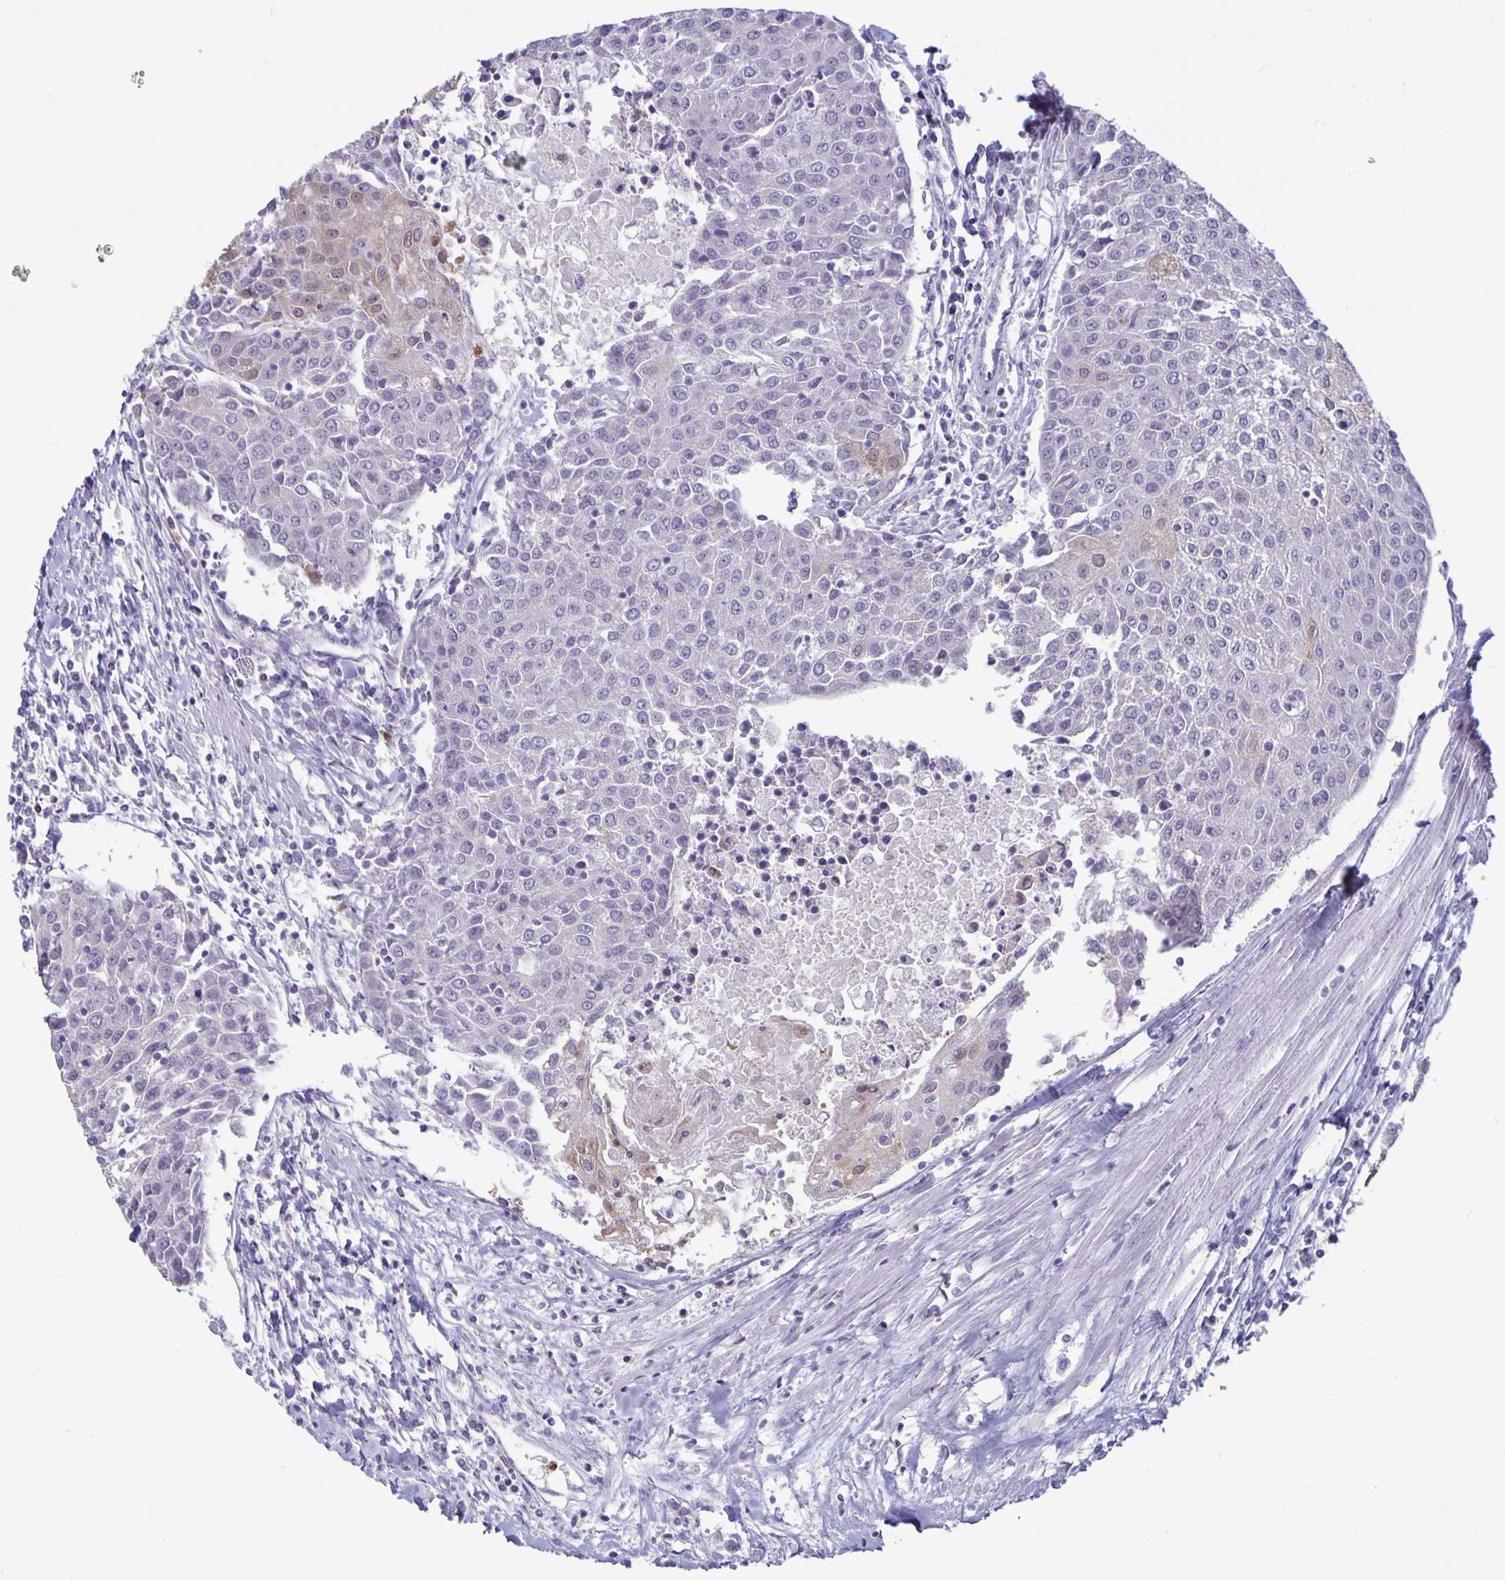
{"staining": {"intensity": "negative", "quantity": "none", "location": "none"}, "tissue": "urothelial cancer", "cell_type": "Tumor cells", "image_type": "cancer", "snomed": [{"axis": "morphology", "description": "Urothelial carcinoma, High grade"}, {"axis": "topography", "description": "Urinary bladder"}], "caption": "Immunohistochemistry photomicrograph of neoplastic tissue: urothelial cancer stained with DAB (3,3'-diaminobenzidine) exhibits no significant protein staining in tumor cells.", "gene": "PLCB3", "patient": {"sex": "female", "age": 85}}